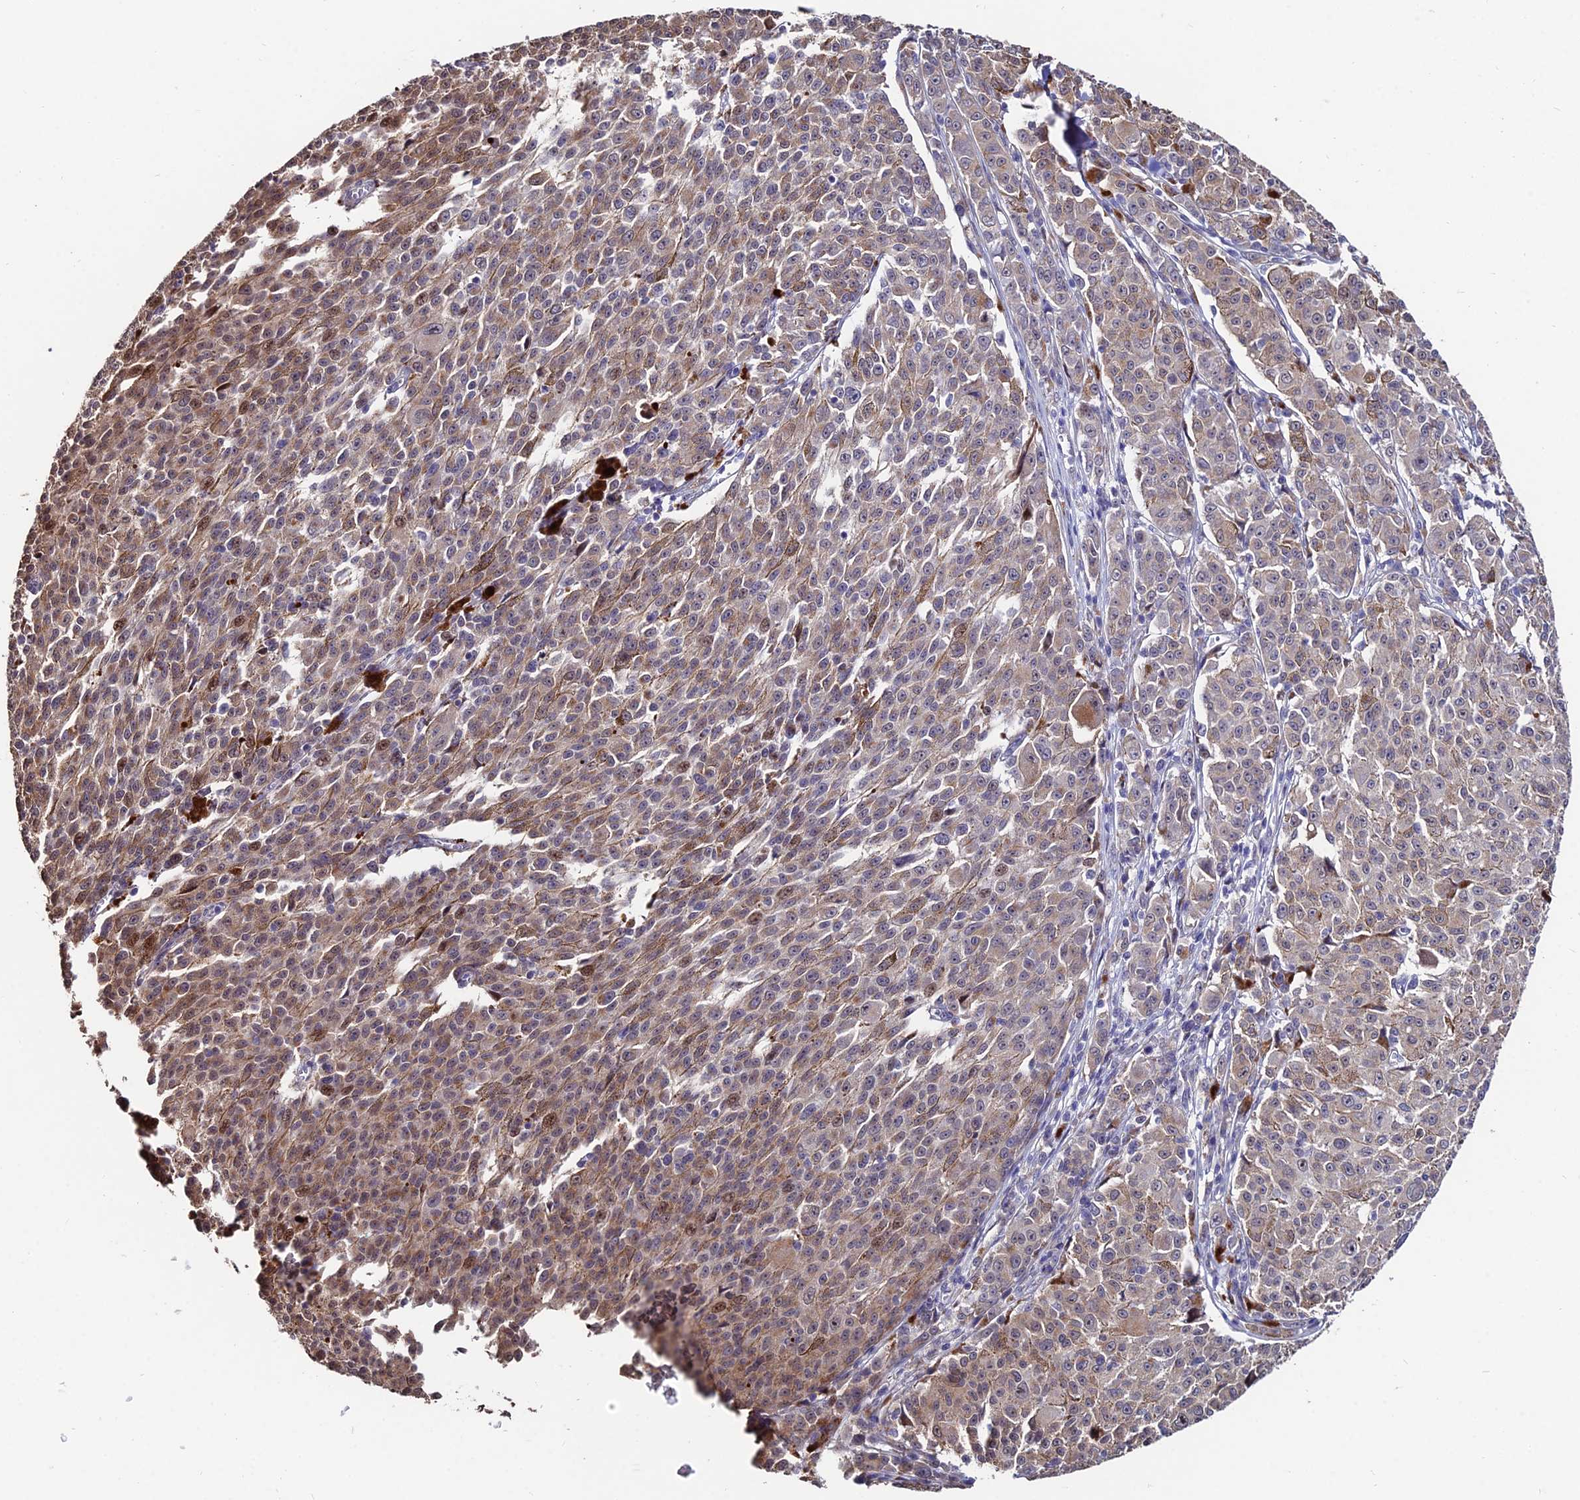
{"staining": {"intensity": "moderate", "quantity": ">75%", "location": "cytoplasmic/membranous"}, "tissue": "melanoma", "cell_type": "Tumor cells", "image_type": "cancer", "snomed": [{"axis": "morphology", "description": "Malignant melanoma, NOS"}, {"axis": "topography", "description": "Skin"}], "caption": "This image exhibits immunohistochemistry (IHC) staining of melanoma, with medium moderate cytoplasmic/membranous expression in approximately >75% of tumor cells.", "gene": "ACTR5", "patient": {"sex": "female", "age": 52}}